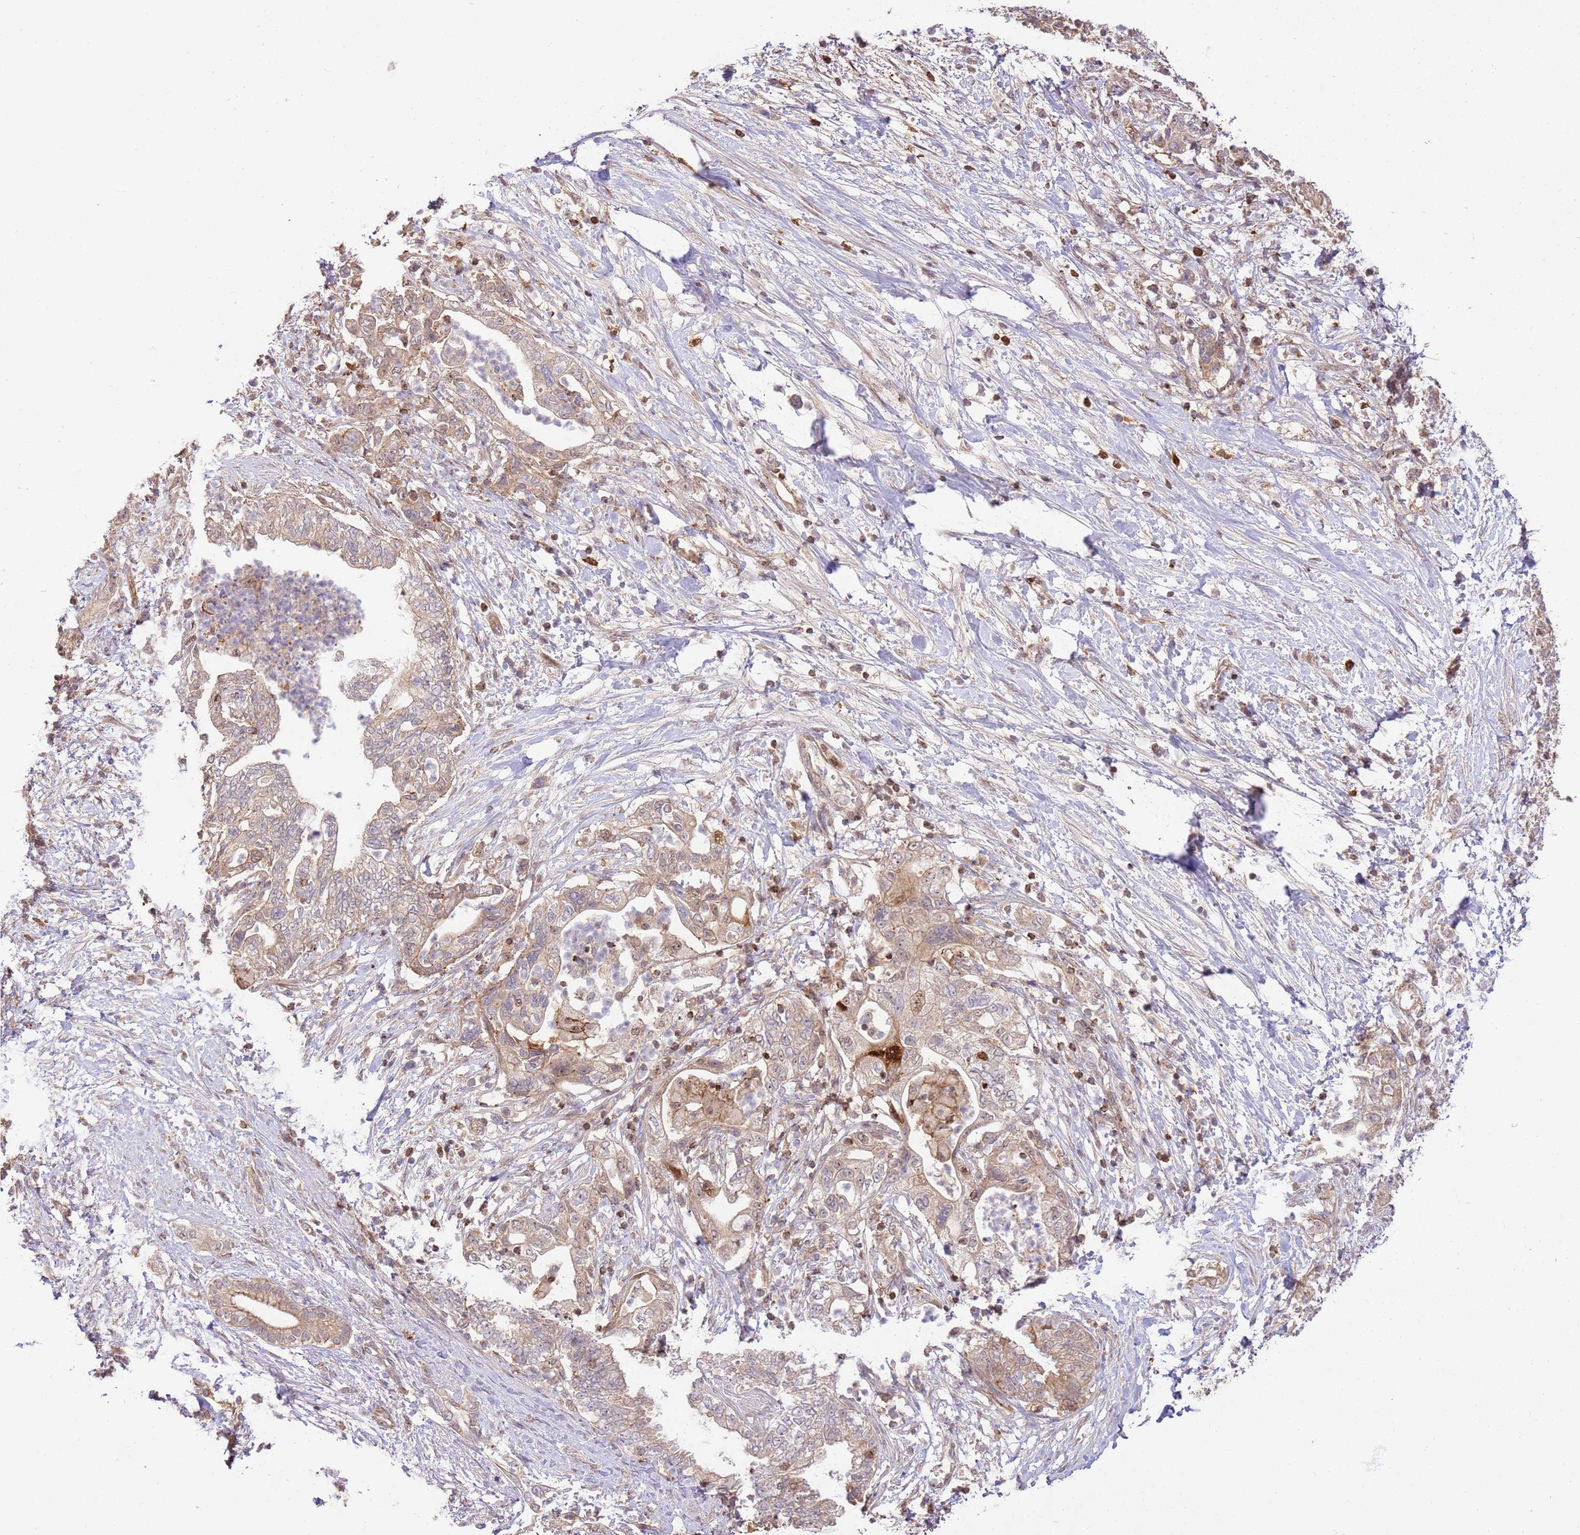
{"staining": {"intensity": "weak", "quantity": ">75%", "location": "cytoplasmic/membranous"}, "tissue": "pancreatic cancer", "cell_type": "Tumor cells", "image_type": "cancer", "snomed": [{"axis": "morphology", "description": "Adenocarcinoma, NOS"}, {"axis": "topography", "description": "Pancreas"}], "caption": "Pancreatic adenocarcinoma stained for a protein demonstrates weak cytoplasmic/membranous positivity in tumor cells.", "gene": "KATNAL2", "patient": {"sex": "female", "age": 73}}